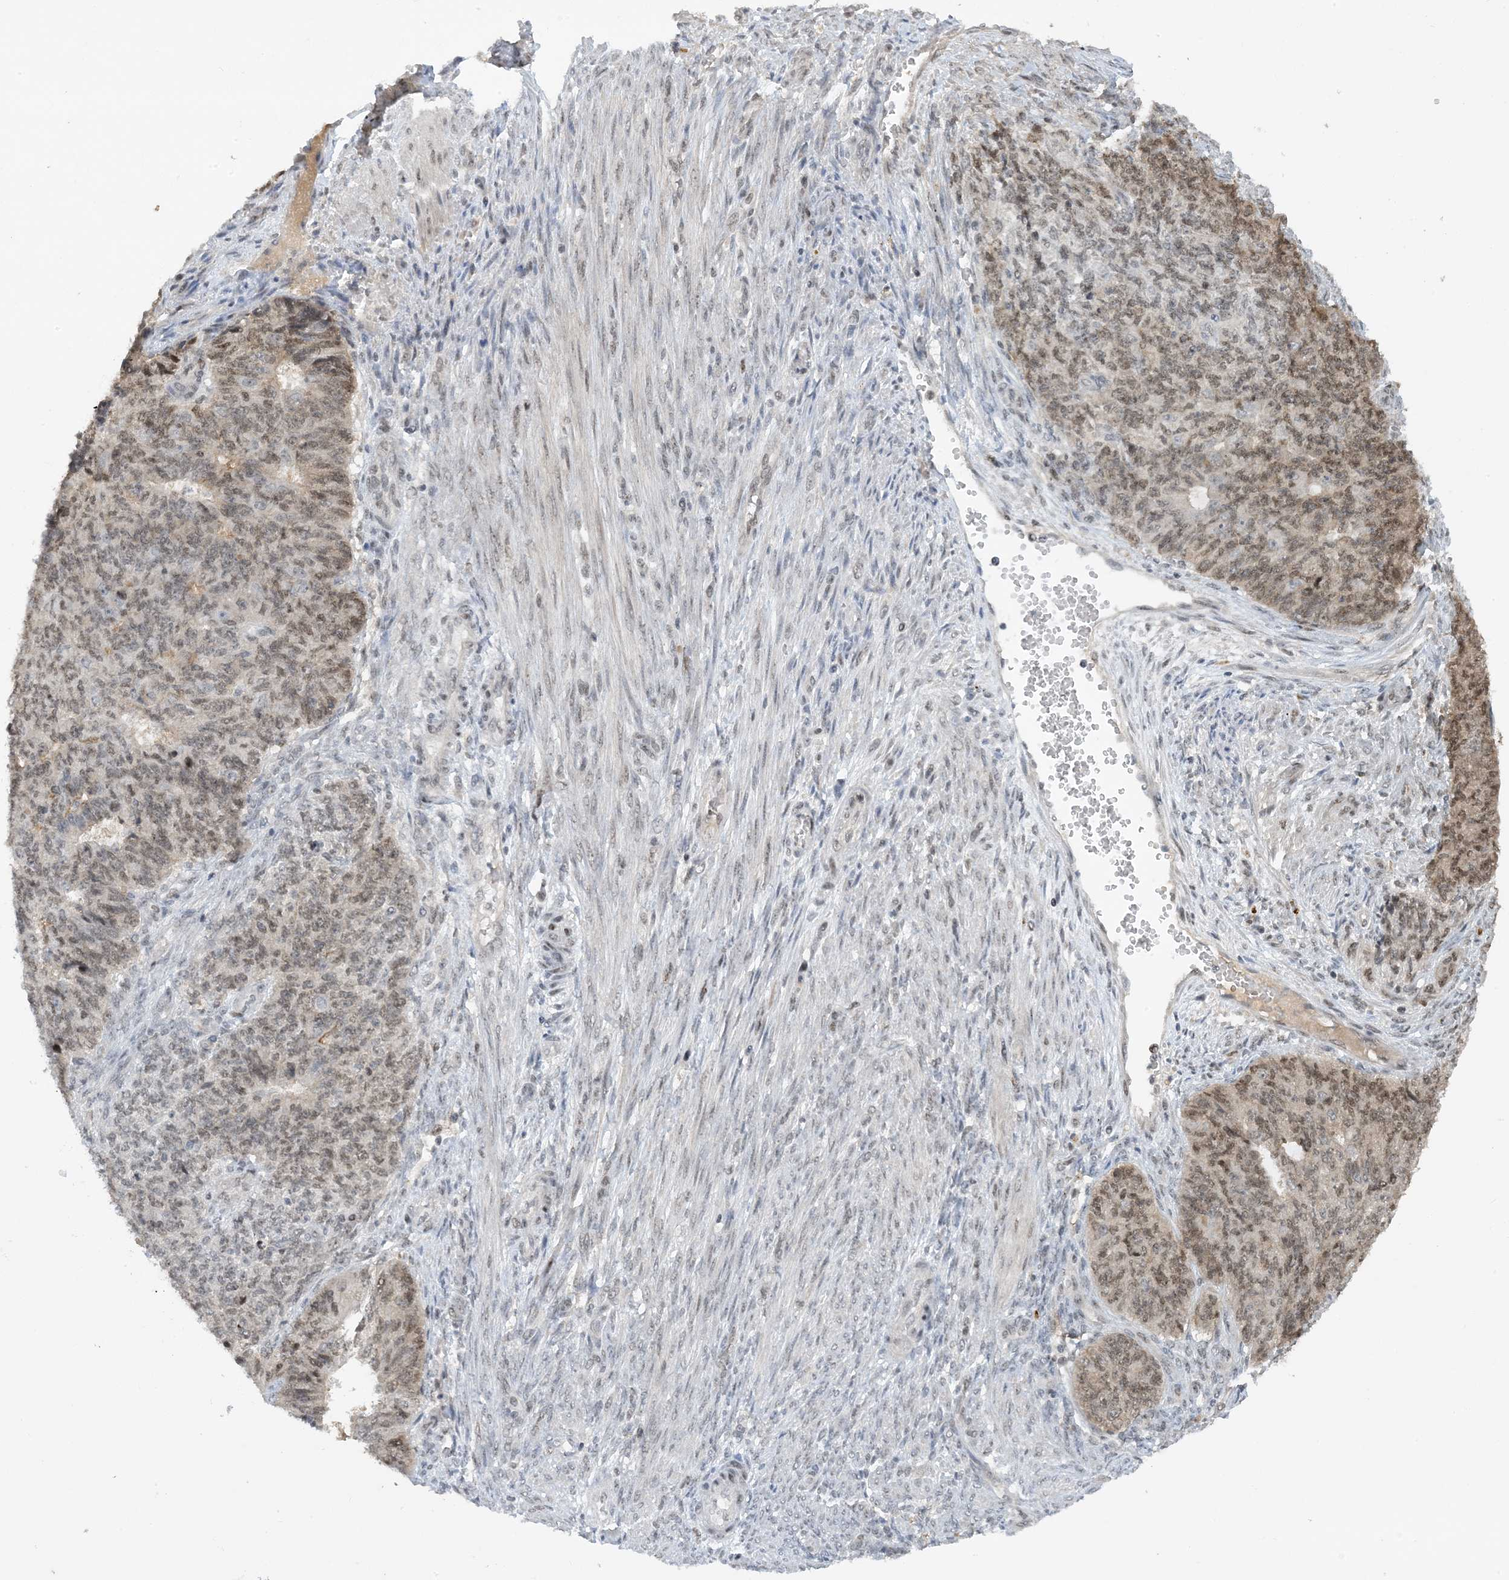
{"staining": {"intensity": "moderate", "quantity": "25%-75%", "location": "nuclear"}, "tissue": "endometrial cancer", "cell_type": "Tumor cells", "image_type": "cancer", "snomed": [{"axis": "morphology", "description": "Adenocarcinoma, NOS"}, {"axis": "topography", "description": "Endometrium"}], "caption": "IHC staining of adenocarcinoma (endometrial), which demonstrates medium levels of moderate nuclear staining in approximately 25%-75% of tumor cells indicating moderate nuclear protein staining. The staining was performed using DAB (3,3'-diaminobenzidine) (brown) for protein detection and nuclei were counterstained in hematoxylin (blue).", "gene": "ACYP2", "patient": {"sex": "female", "age": 32}}